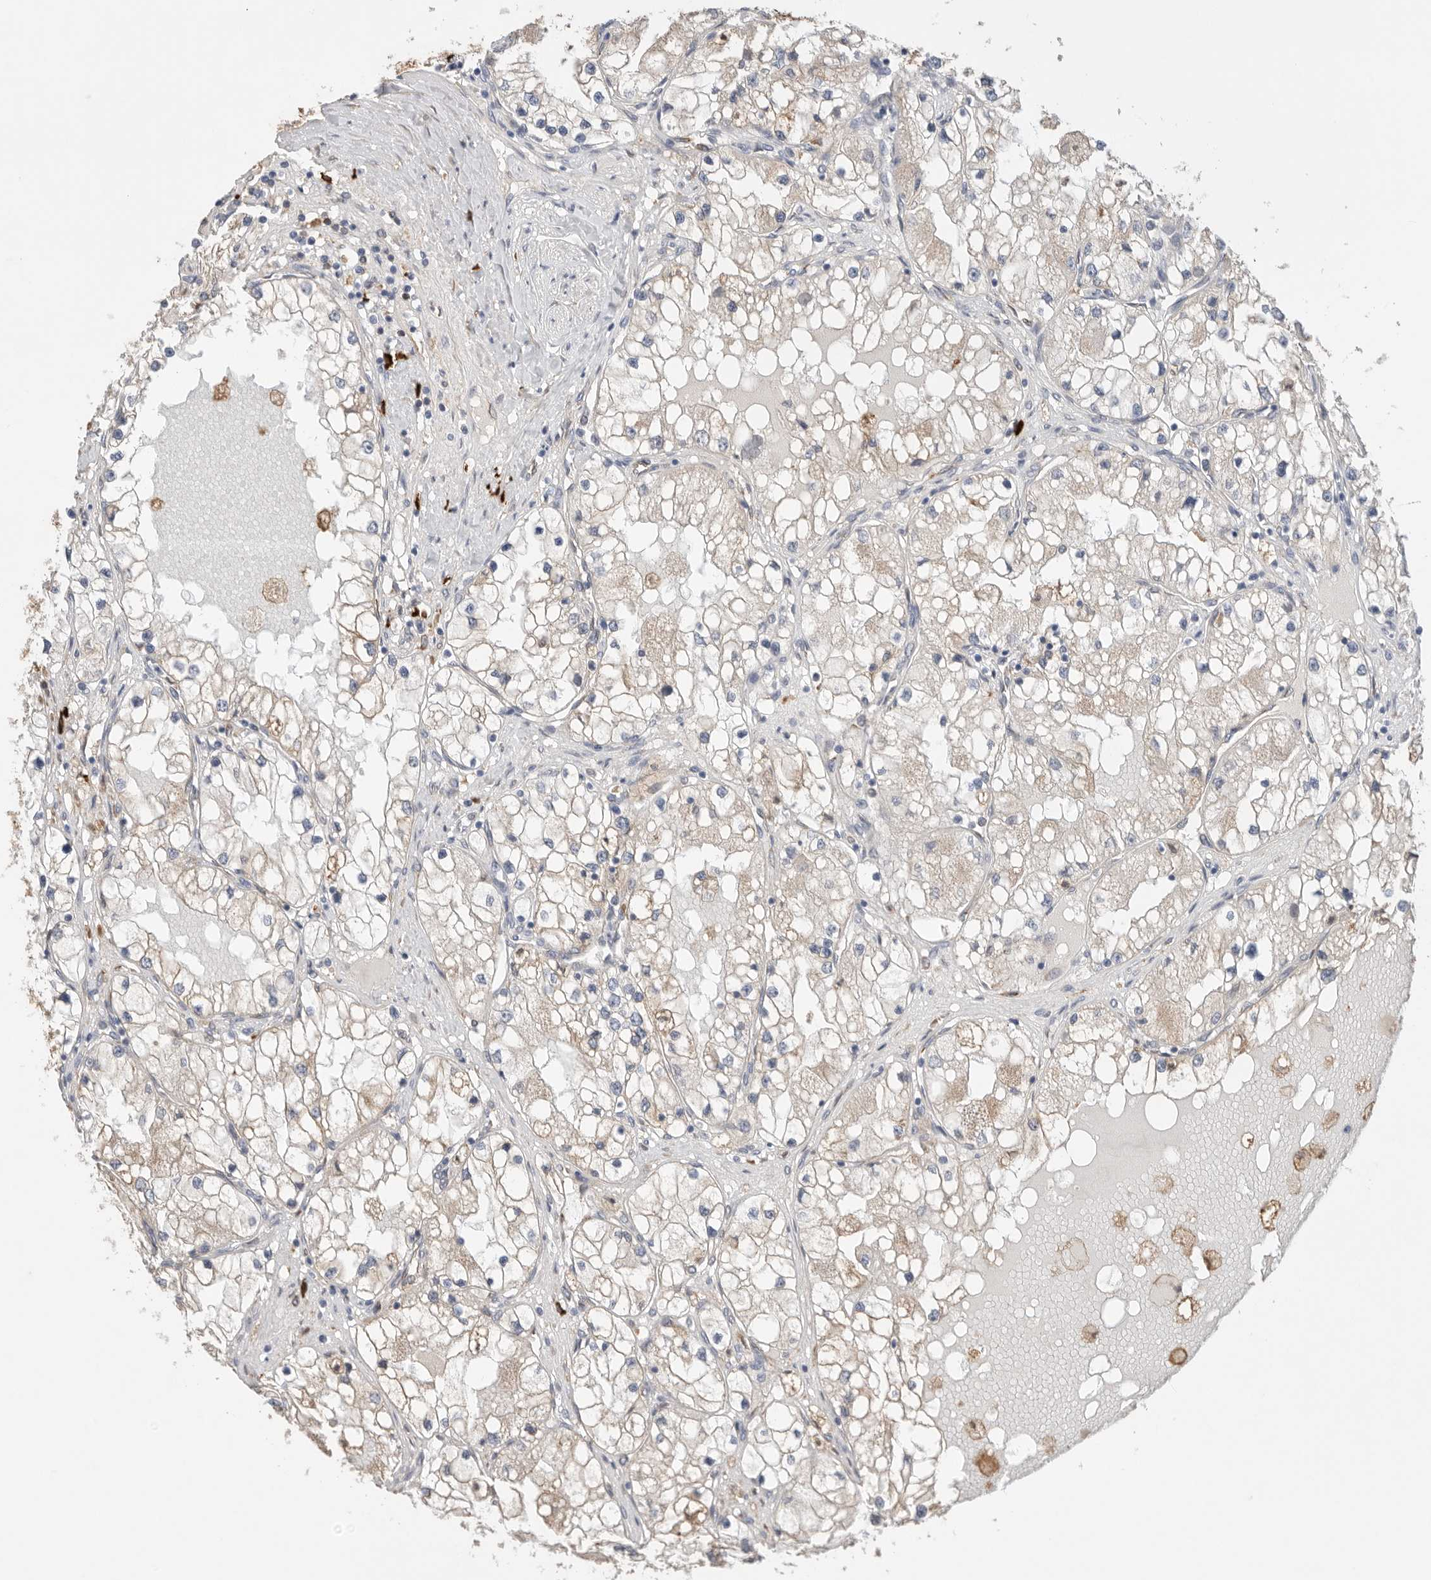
{"staining": {"intensity": "weak", "quantity": "<25%", "location": "cytoplasmic/membranous"}, "tissue": "renal cancer", "cell_type": "Tumor cells", "image_type": "cancer", "snomed": [{"axis": "morphology", "description": "Adenocarcinoma, NOS"}, {"axis": "topography", "description": "Kidney"}], "caption": "Micrograph shows no significant protein positivity in tumor cells of renal adenocarcinoma.", "gene": "BLOC1S5", "patient": {"sex": "male", "age": 68}}